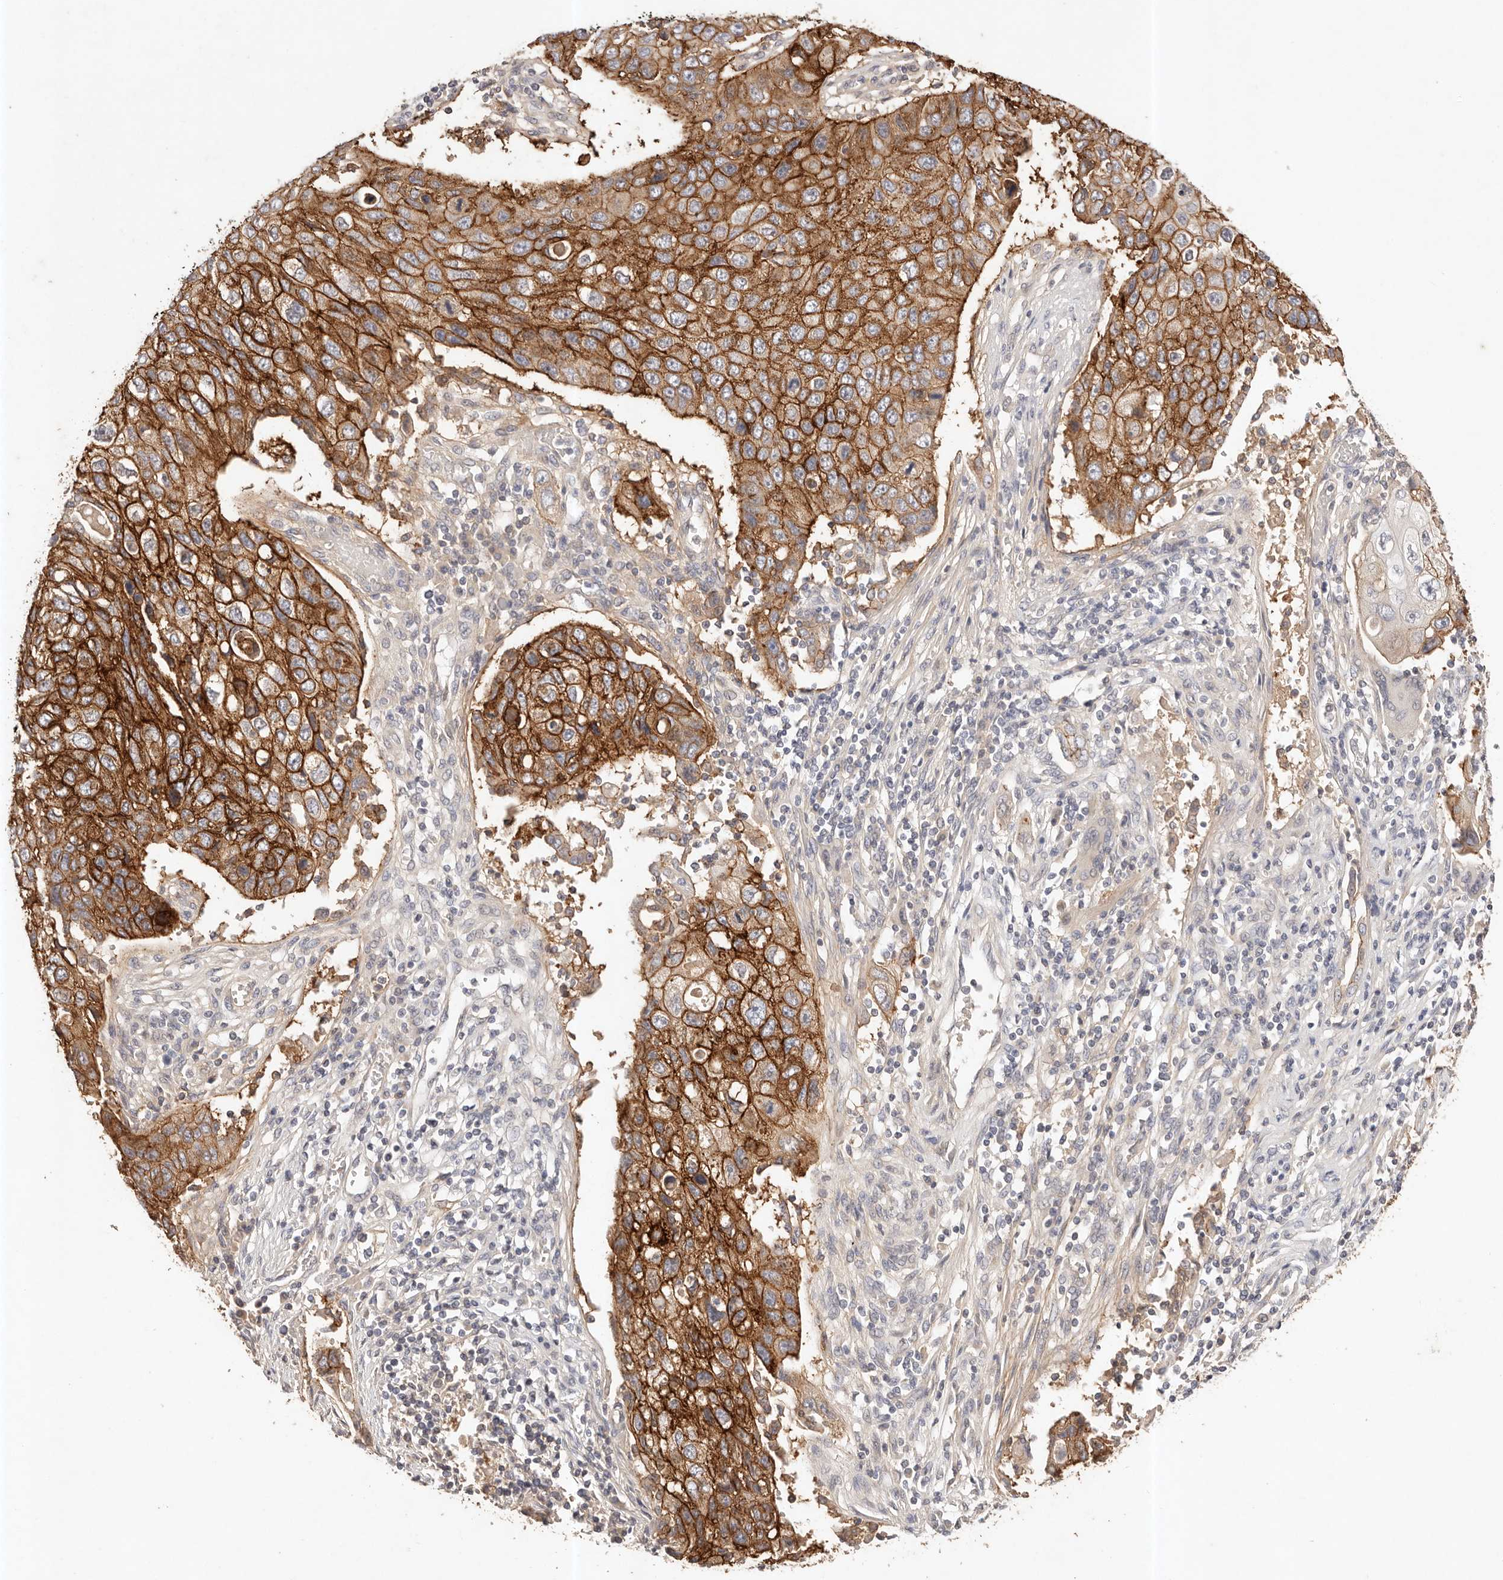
{"staining": {"intensity": "strong", "quantity": ">75%", "location": "cytoplasmic/membranous"}, "tissue": "lung cancer", "cell_type": "Tumor cells", "image_type": "cancer", "snomed": [{"axis": "morphology", "description": "Squamous cell carcinoma, NOS"}, {"axis": "topography", "description": "Lung"}], "caption": "Approximately >75% of tumor cells in human squamous cell carcinoma (lung) reveal strong cytoplasmic/membranous protein staining as visualized by brown immunohistochemical staining.", "gene": "CXADR", "patient": {"sex": "male", "age": 61}}